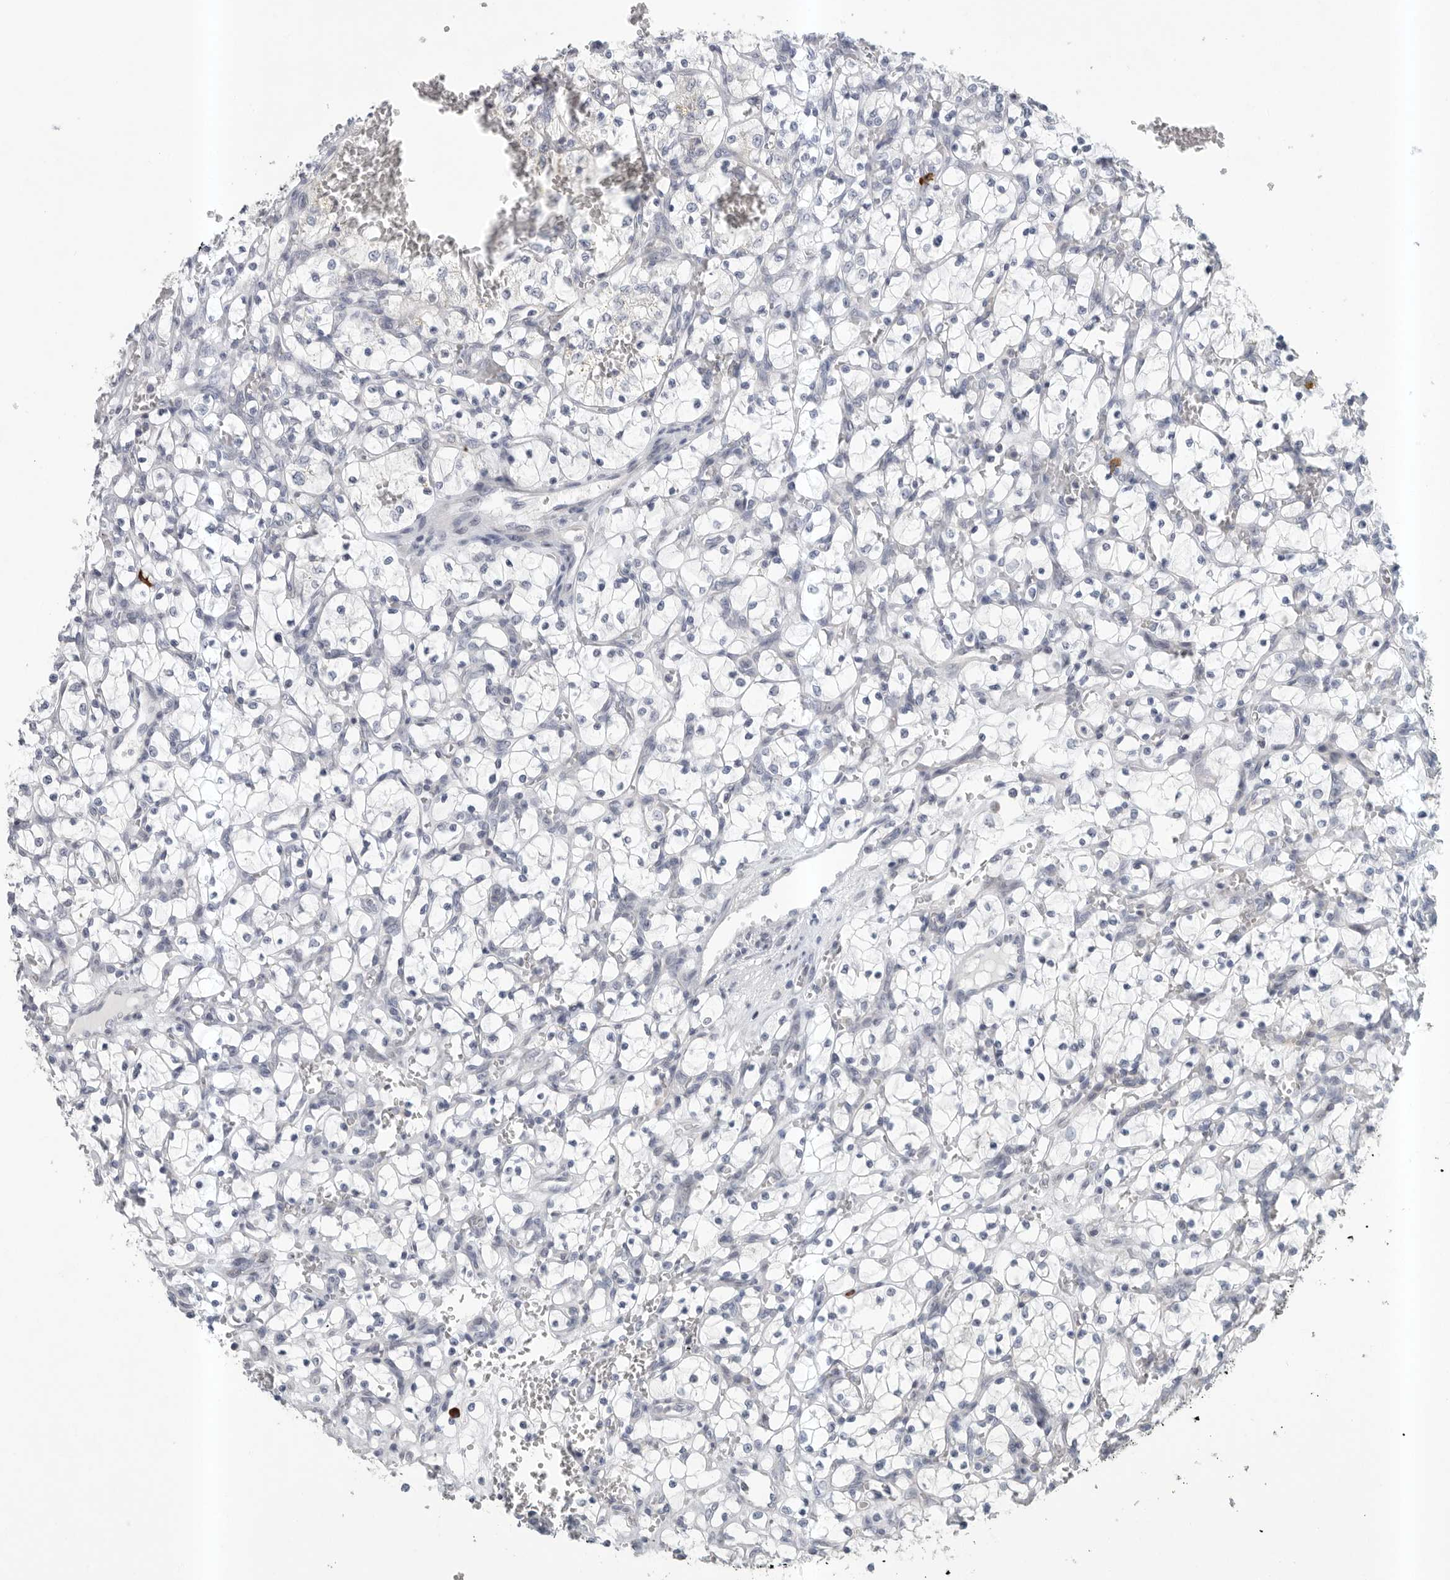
{"staining": {"intensity": "negative", "quantity": "none", "location": "none"}, "tissue": "renal cancer", "cell_type": "Tumor cells", "image_type": "cancer", "snomed": [{"axis": "morphology", "description": "Adenocarcinoma, NOS"}, {"axis": "topography", "description": "Kidney"}], "caption": "A high-resolution photomicrograph shows immunohistochemistry (IHC) staining of adenocarcinoma (renal), which demonstrates no significant expression in tumor cells.", "gene": "TMEM69", "patient": {"sex": "female", "age": 69}}